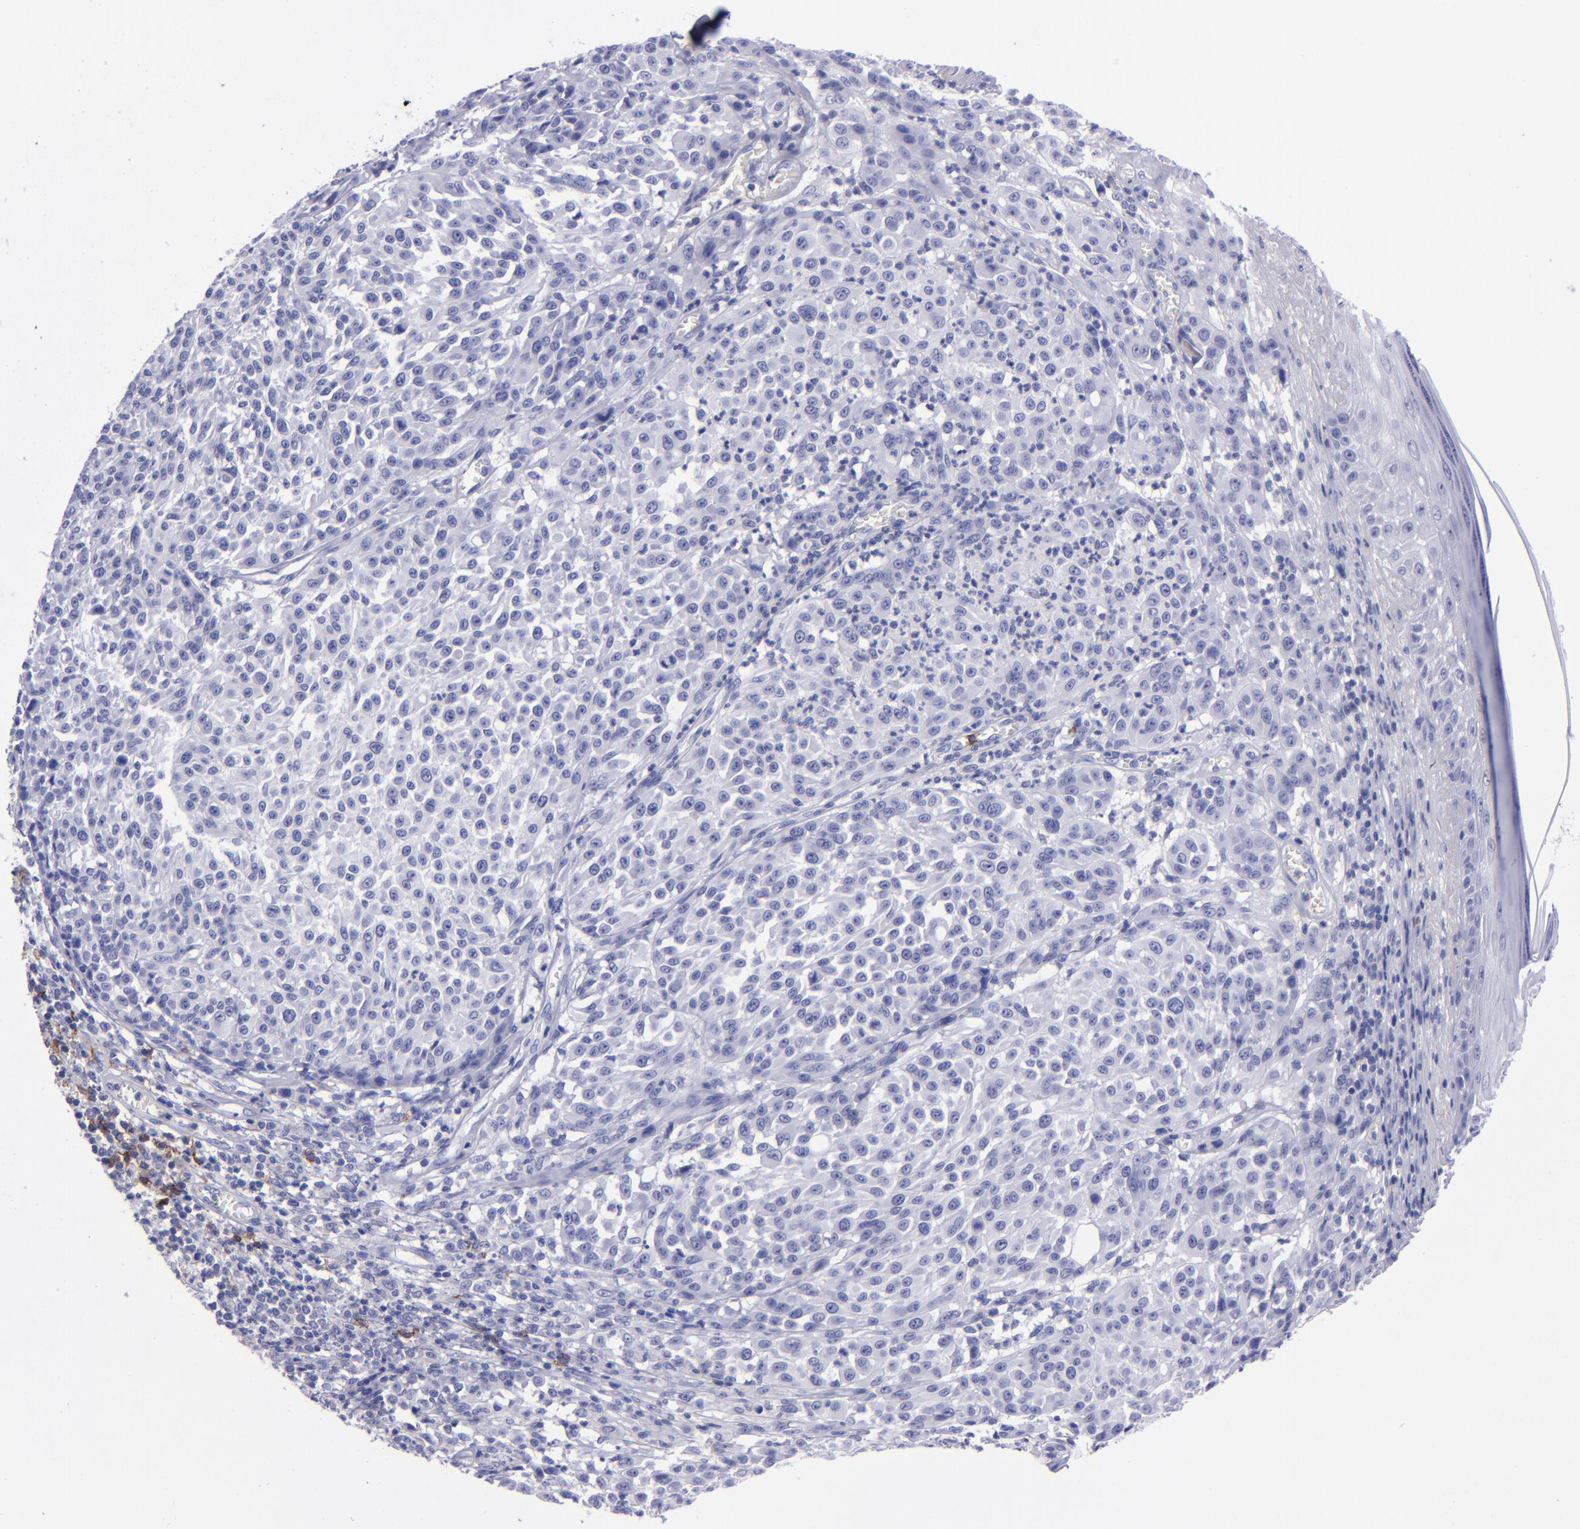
{"staining": {"intensity": "negative", "quantity": "none", "location": "none"}, "tissue": "melanoma", "cell_type": "Tumor cells", "image_type": "cancer", "snomed": [{"axis": "morphology", "description": "Malignant melanoma, NOS"}, {"axis": "topography", "description": "Skin"}], "caption": "IHC micrograph of human malignant melanoma stained for a protein (brown), which demonstrates no positivity in tumor cells. (Immunohistochemistry (ihc), brightfield microscopy, high magnification).", "gene": "CD37", "patient": {"sex": "female", "age": 49}}